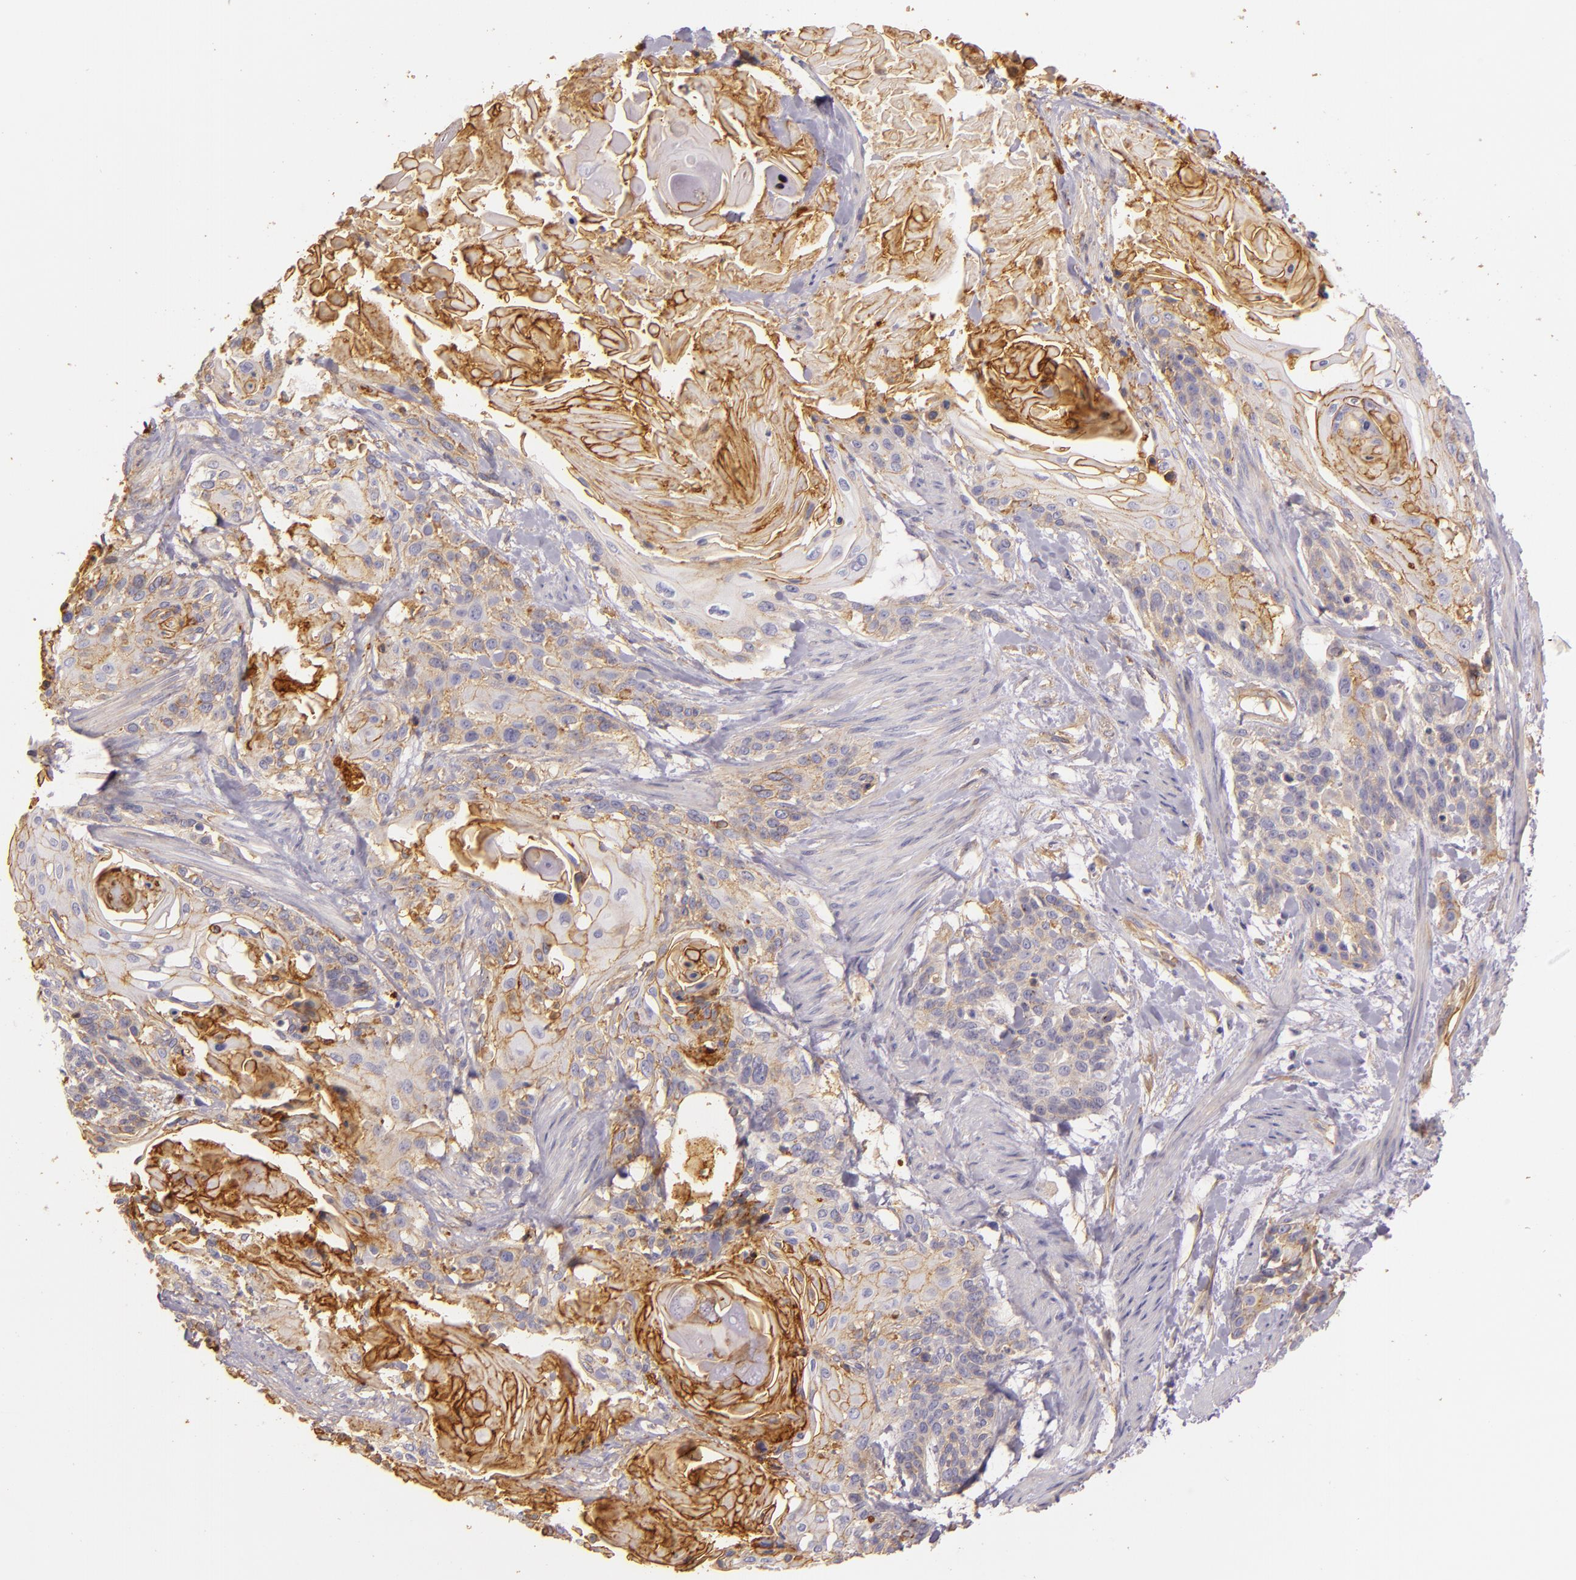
{"staining": {"intensity": "moderate", "quantity": "25%-75%", "location": "cytoplasmic/membranous"}, "tissue": "cervical cancer", "cell_type": "Tumor cells", "image_type": "cancer", "snomed": [{"axis": "morphology", "description": "Squamous cell carcinoma, NOS"}, {"axis": "topography", "description": "Cervix"}], "caption": "Protein expression analysis of human squamous cell carcinoma (cervical) reveals moderate cytoplasmic/membranous expression in about 25%-75% of tumor cells.", "gene": "CTSF", "patient": {"sex": "female", "age": 57}}